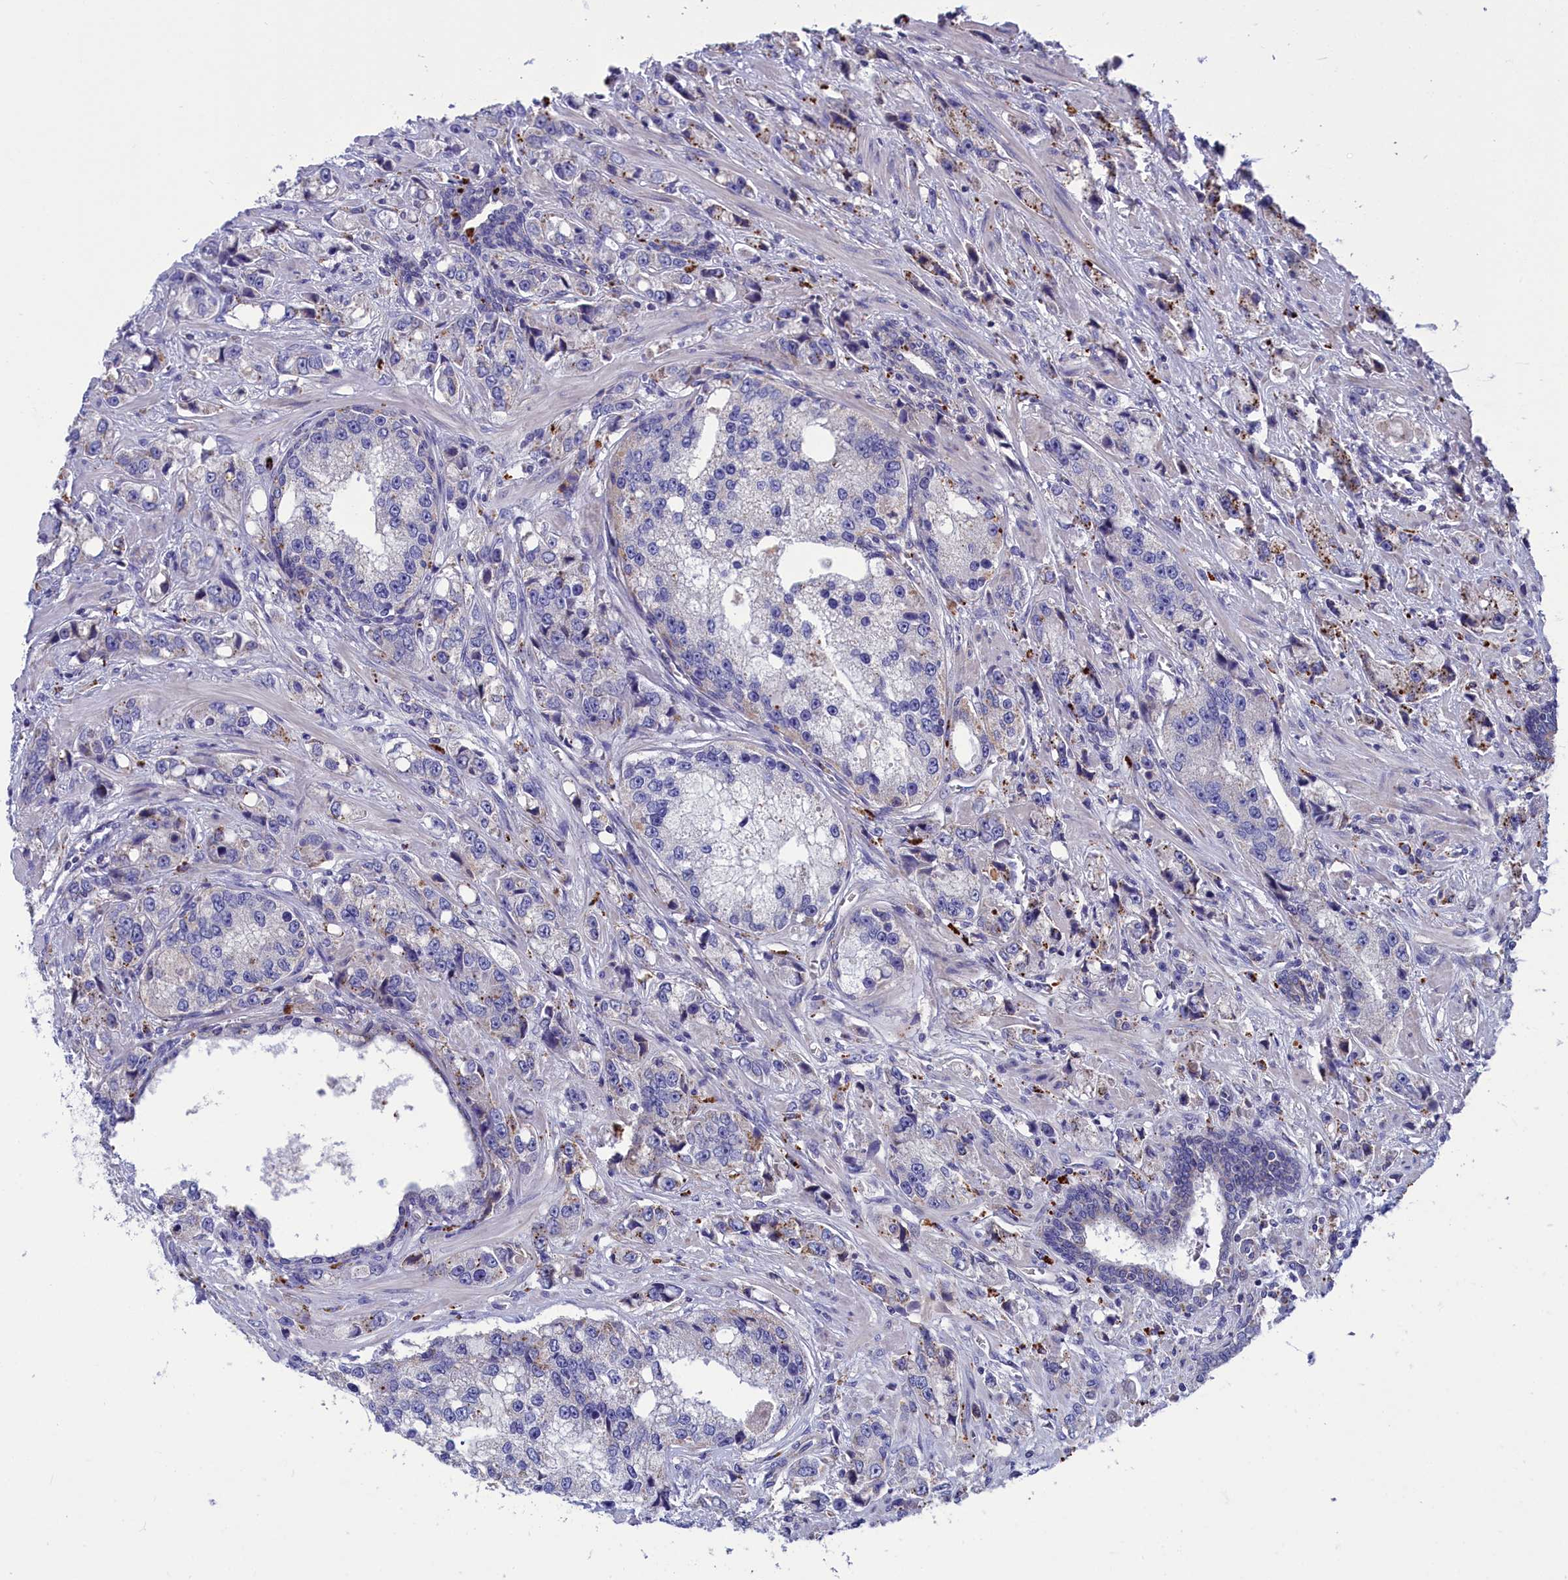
{"staining": {"intensity": "negative", "quantity": "none", "location": "none"}, "tissue": "prostate cancer", "cell_type": "Tumor cells", "image_type": "cancer", "snomed": [{"axis": "morphology", "description": "Adenocarcinoma, High grade"}, {"axis": "topography", "description": "Prostate"}], "caption": "This is an immunohistochemistry (IHC) image of prostate adenocarcinoma (high-grade). There is no staining in tumor cells.", "gene": "WDR6", "patient": {"sex": "male", "age": 74}}